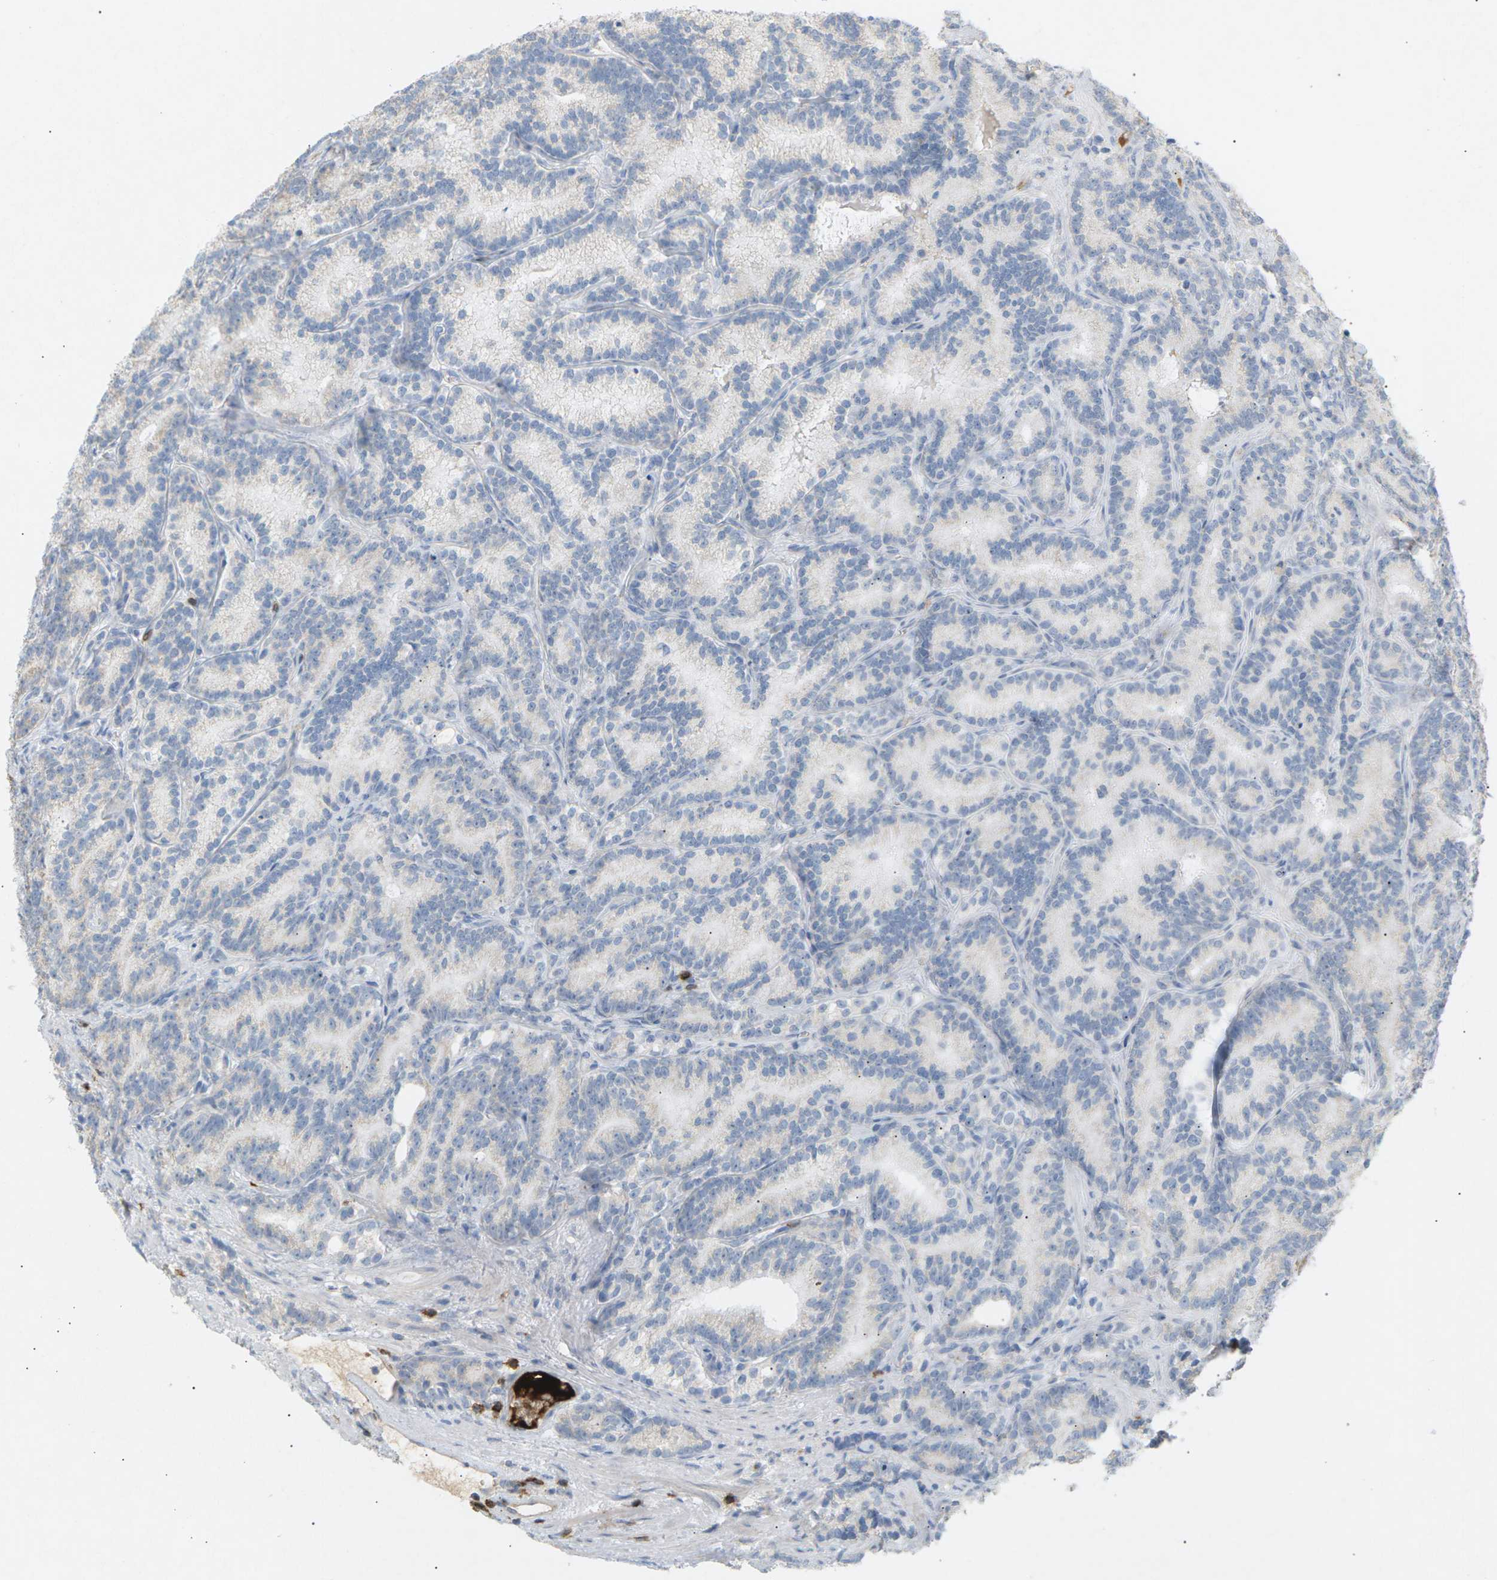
{"staining": {"intensity": "negative", "quantity": "none", "location": "none"}, "tissue": "prostate cancer", "cell_type": "Tumor cells", "image_type": "cancer", "snomed": [{"axis": "morphology", "description": "Adenocarcinoma, Low grade"}, {"axis": "topography", "description": "Prostate"}], "caption": "The histopathology image reveals no staining of tumor cells in prostate adenocarcinoma (low-grade).", "gene": "LIME1", "patient": {"sex": "male", "age": 89}}